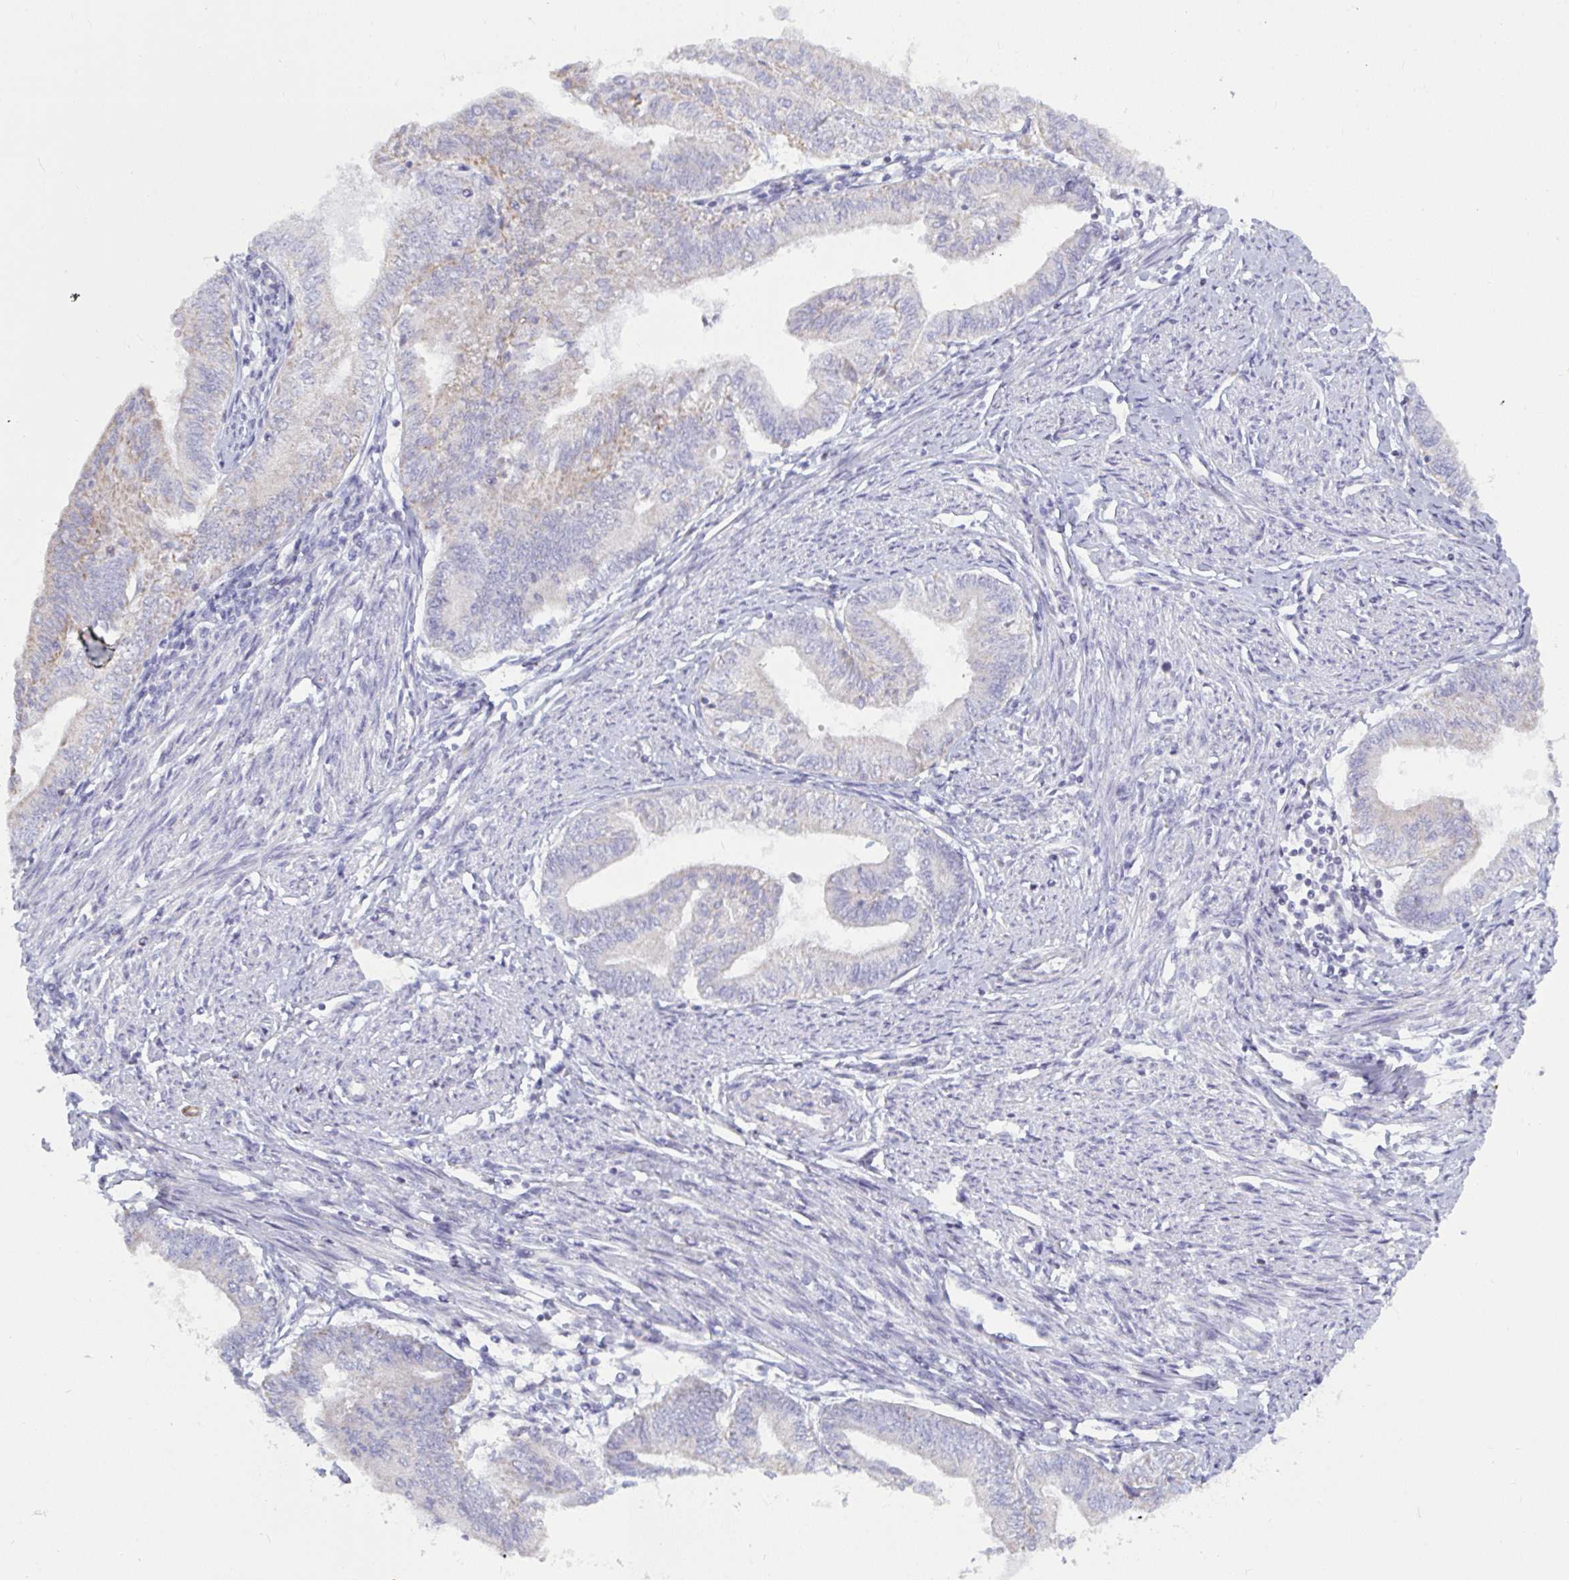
{"staining": {"intensity": "weak", "quantity": "<25%", "location": "cytoplasmic/membranous"}, "tissue": "endometrial cancer", "cell_type": "Tumor cells", "image_type": "cancer", "snomed": [{"axis": "morphology", "description": "Adenocarcinoma, NOS"}, {"axis": "topography", "description": "Endometrium"}], "caption": "High power microscopy photomicrograph of an immunohistochemistry (IHC) photomicrograph of endometrial cancer (adenocarcinoma), revealing no significant staining in tumor cells. (DAB (3,3'-diaminobenzidine) immunohistochemistry with hematoxylin counter stain).", "gene": "ATG9A", "patient": {"sex": "female", "age": 66}}